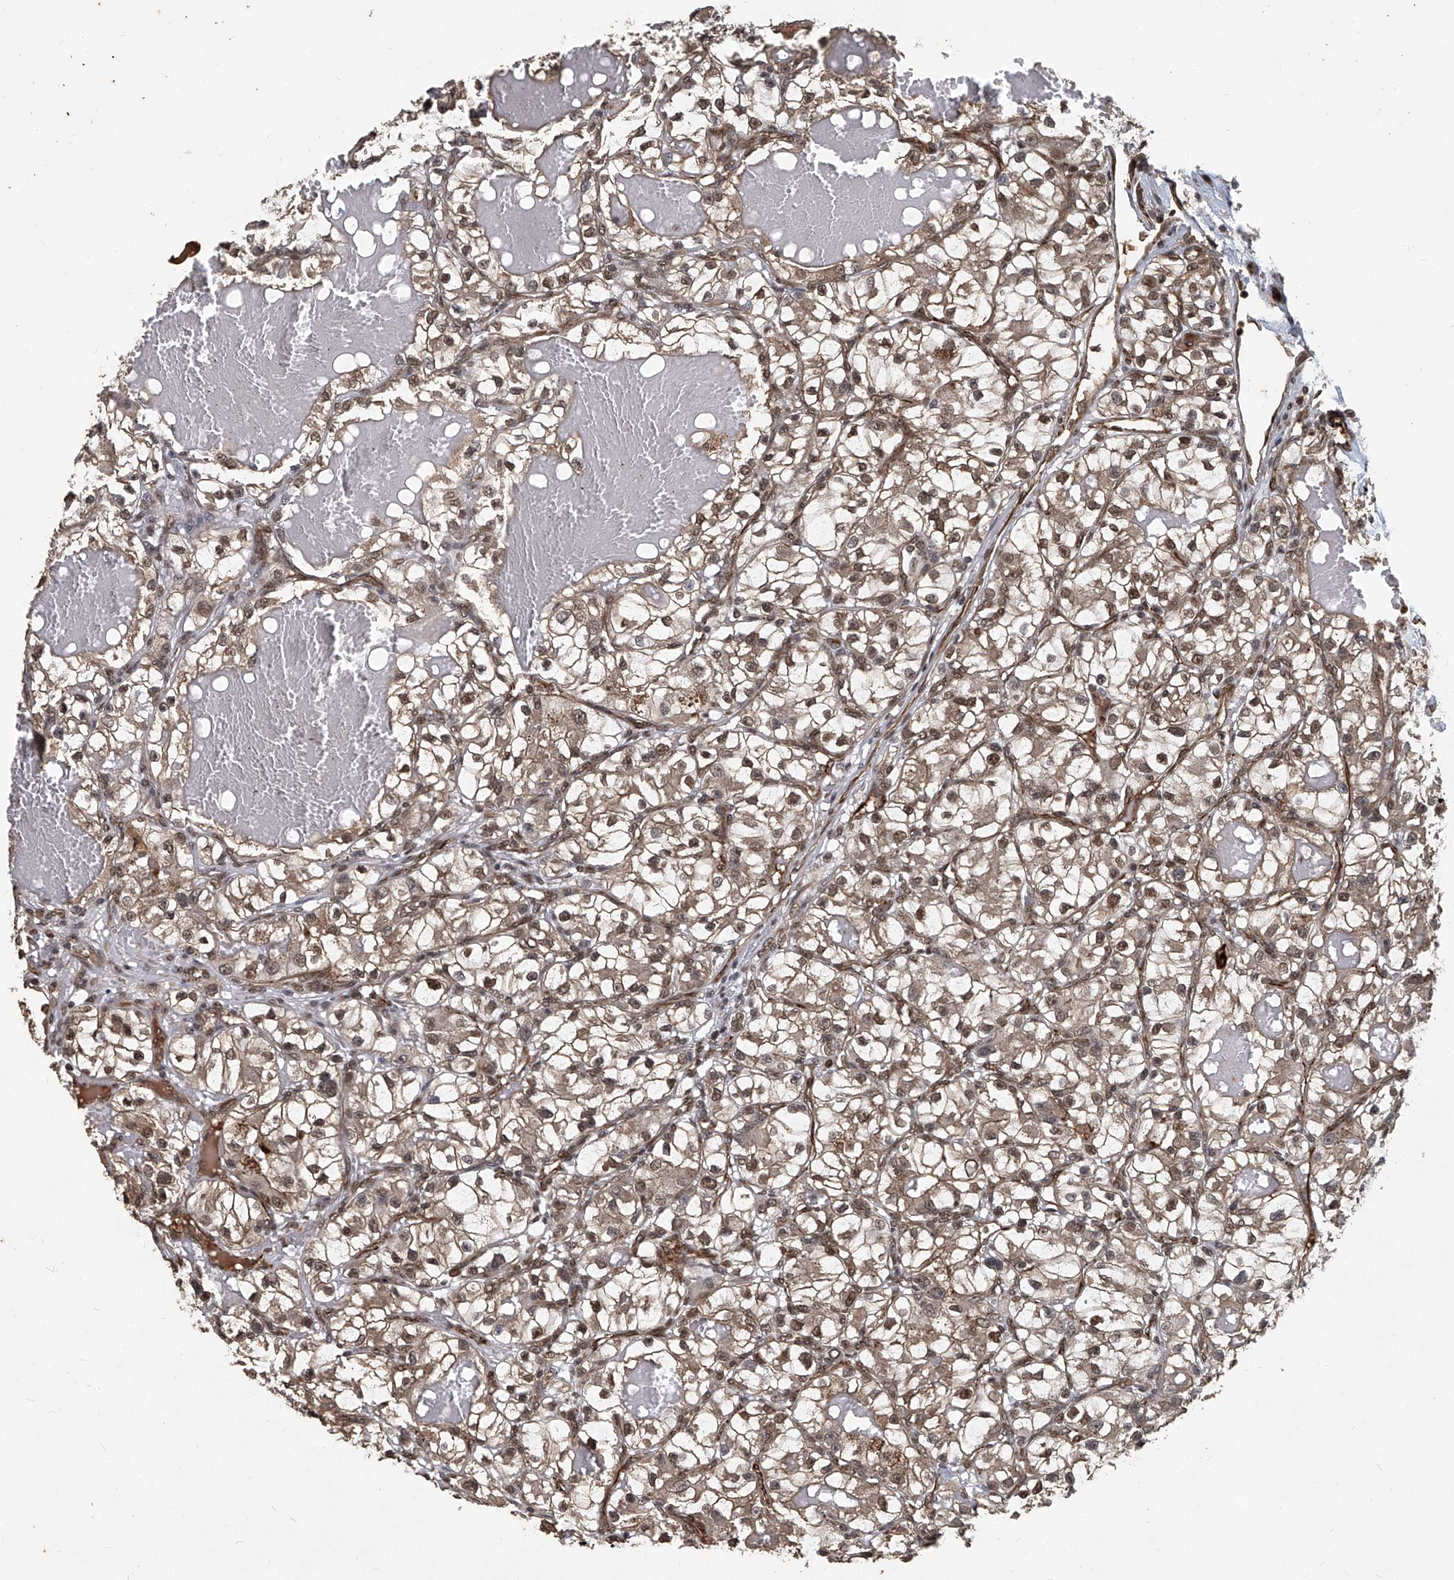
{"staining": {"intensity": "moderate", "quantity": ">75%", "location": "cytoplasmic/membranous,nuclear"}, "tissue": "renal cancer", "cell_type": "Tumor cells", "image_type": "cancer", "snomed": [{"axis": "morphology", "description": "Adenocarcinoma, NOS"}, {"axis": "topography", "description": "Kidney"}], "caption": "This histopathology image exhibits immunohistochemistry staining of human renal cancer, with medium moderate cytoplasmic/membranous and nuclear staining in approximately >75% of tumor cells.", "gene": "GPR132", "patient": {"sex": "female", "age": 57}}